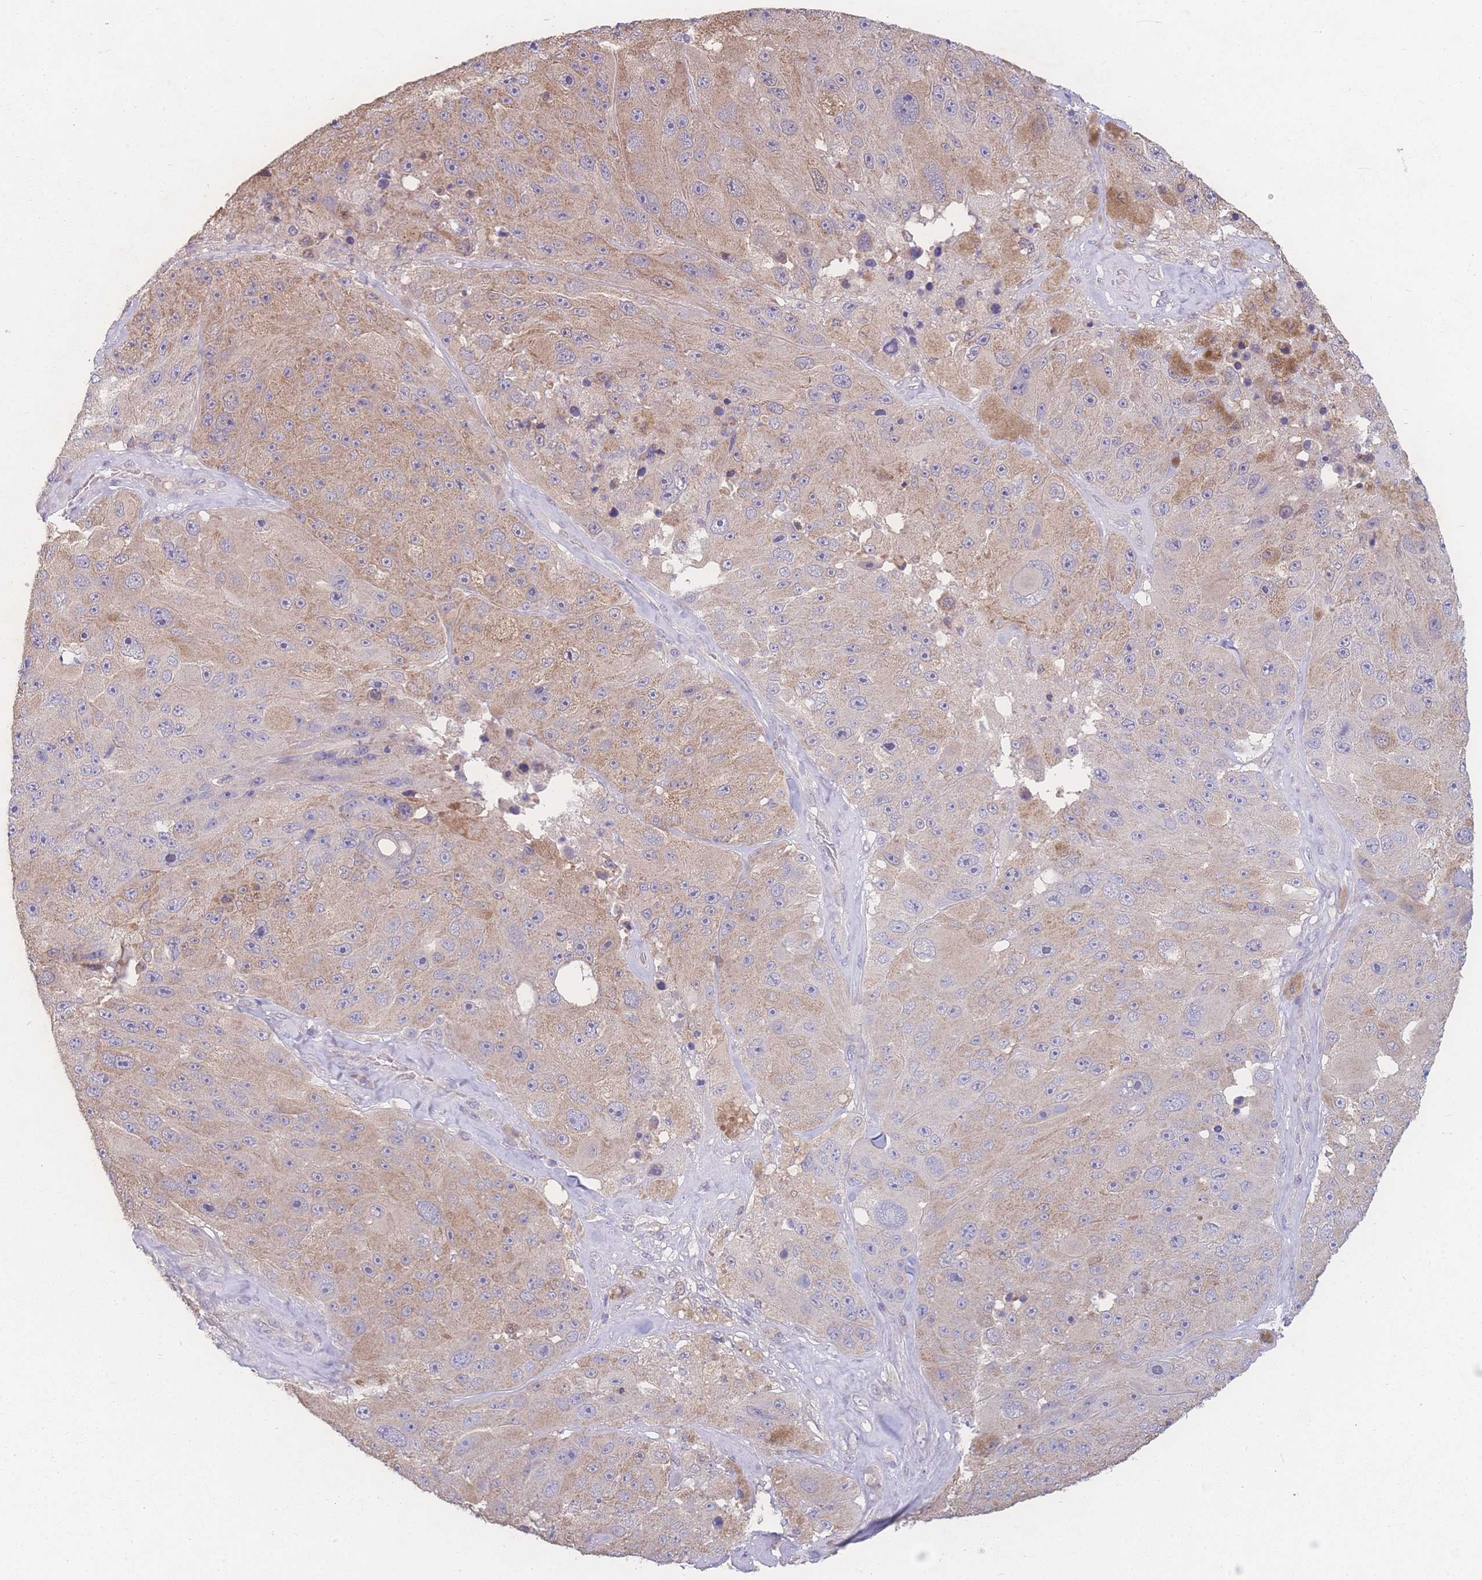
{"staining": {"intensity": "moderate", "quantity": ">75%", "location": "cytoplasmic/membranous"}, "tissue": "melanoma", "cell_type": "Tumor cells", "image_type": "cancer", "snomed": [{"axis": "morphology", "description": "Malignant melanoma, Metastatic site"}, {"axis": "topography", "description": "Lymph node"}], "caption": "DAB immunohistochemical staining of melanoma displays moderate cytoplasmic/membranous protein staining in approximately >75% of tumor cells.", "gene": "GIPR", "patient": {"sex": "male", "age": 62}}